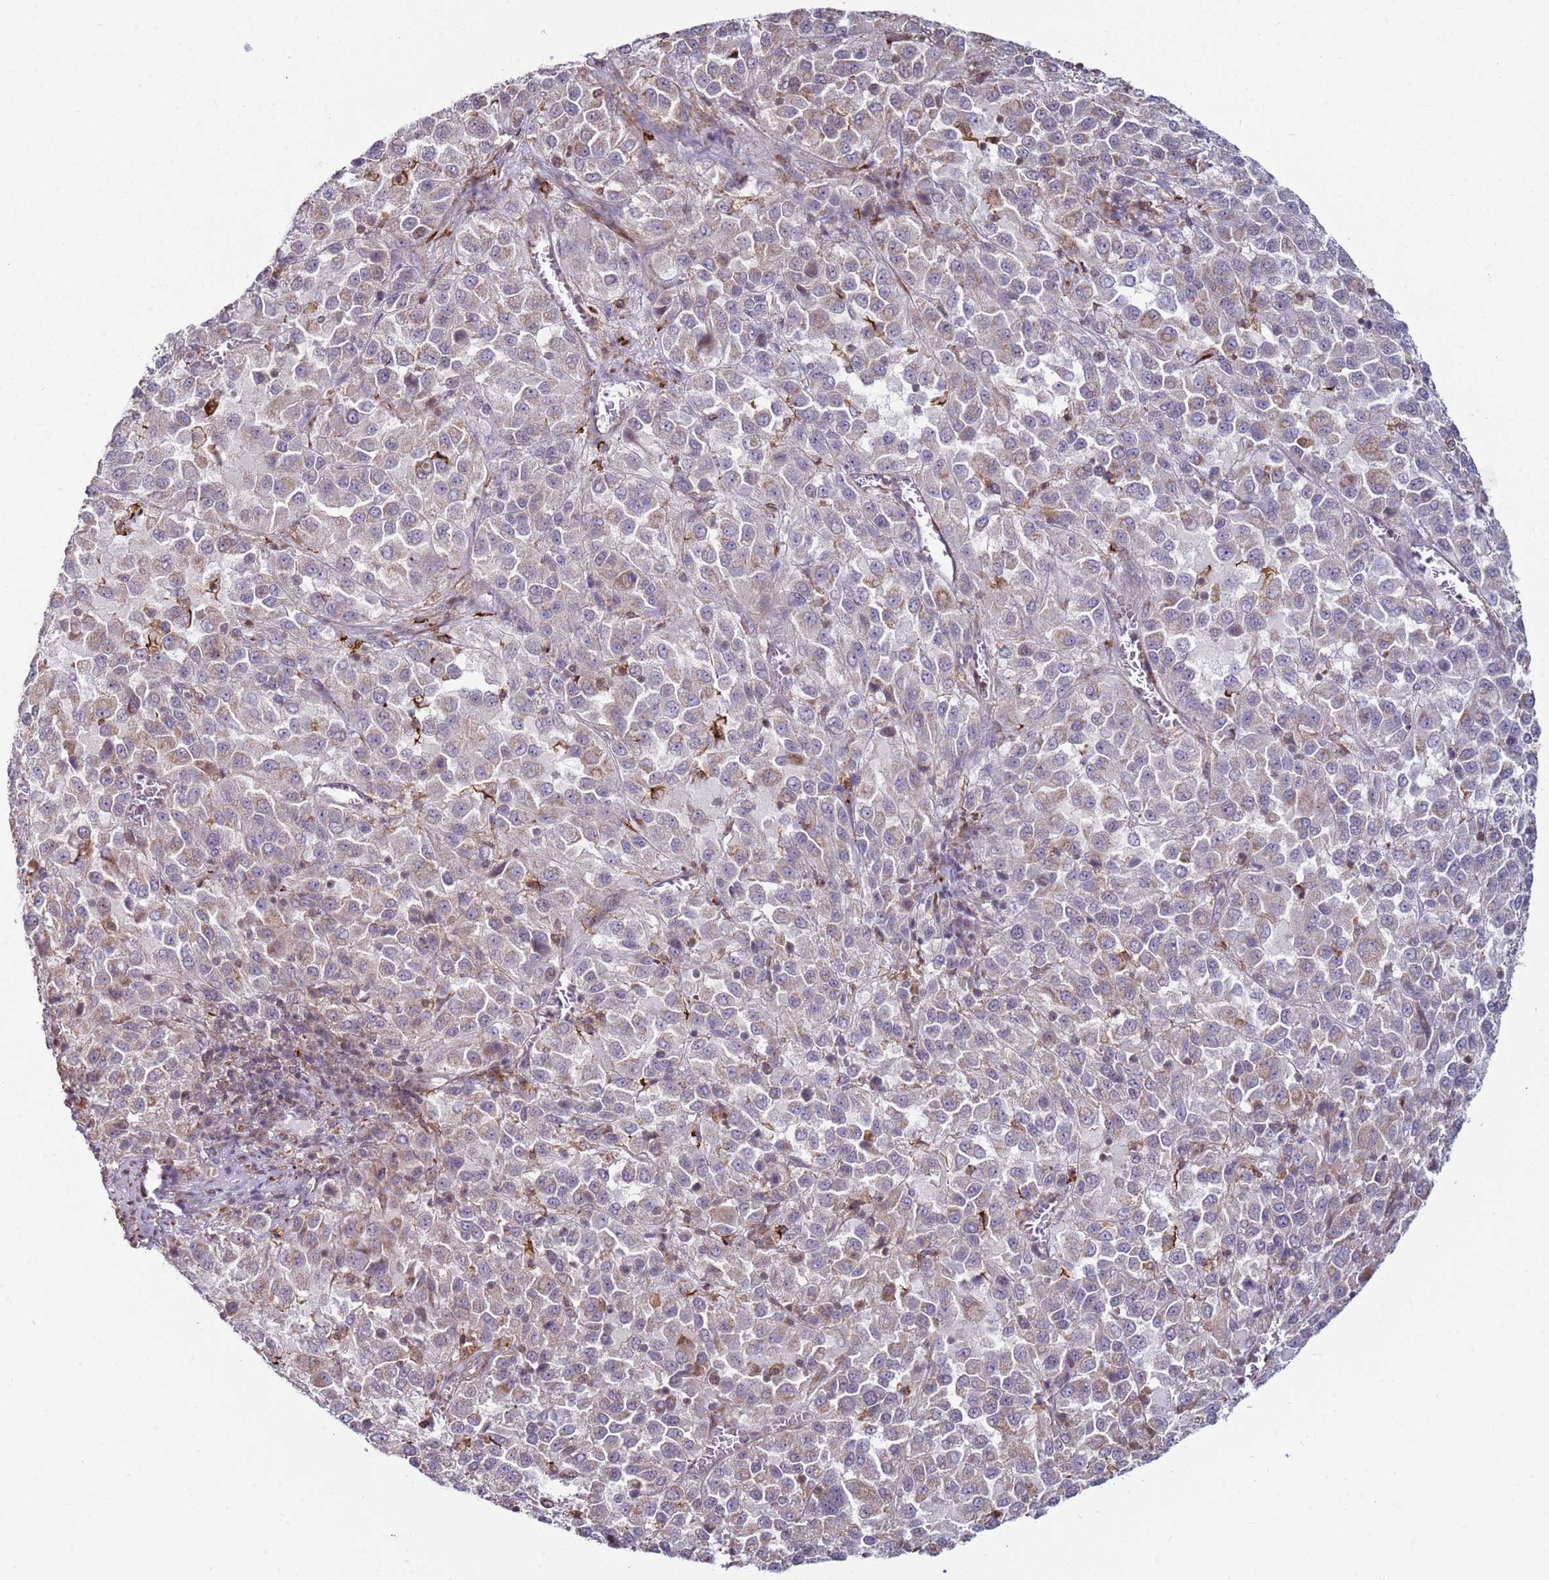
{"staining": {"intensity": "weak", "quantity": "25%-75%", "location": "cytoplasmic/membranous"}, "tissue": "melanoma", "cell_type": "Tumor cells", "image_type": "cancer", "snomed": [{"axis": "morphology", "description": "Malignant melanoma, Metastatic site"}, {"axis": "topography", "description": "Lung"}], "caption": "Human melanoma stained with a protein marker reveals weak staining in tumor cells.", "gene": "SNAPC4", "patient": {"sex": "male", "age": 64}}